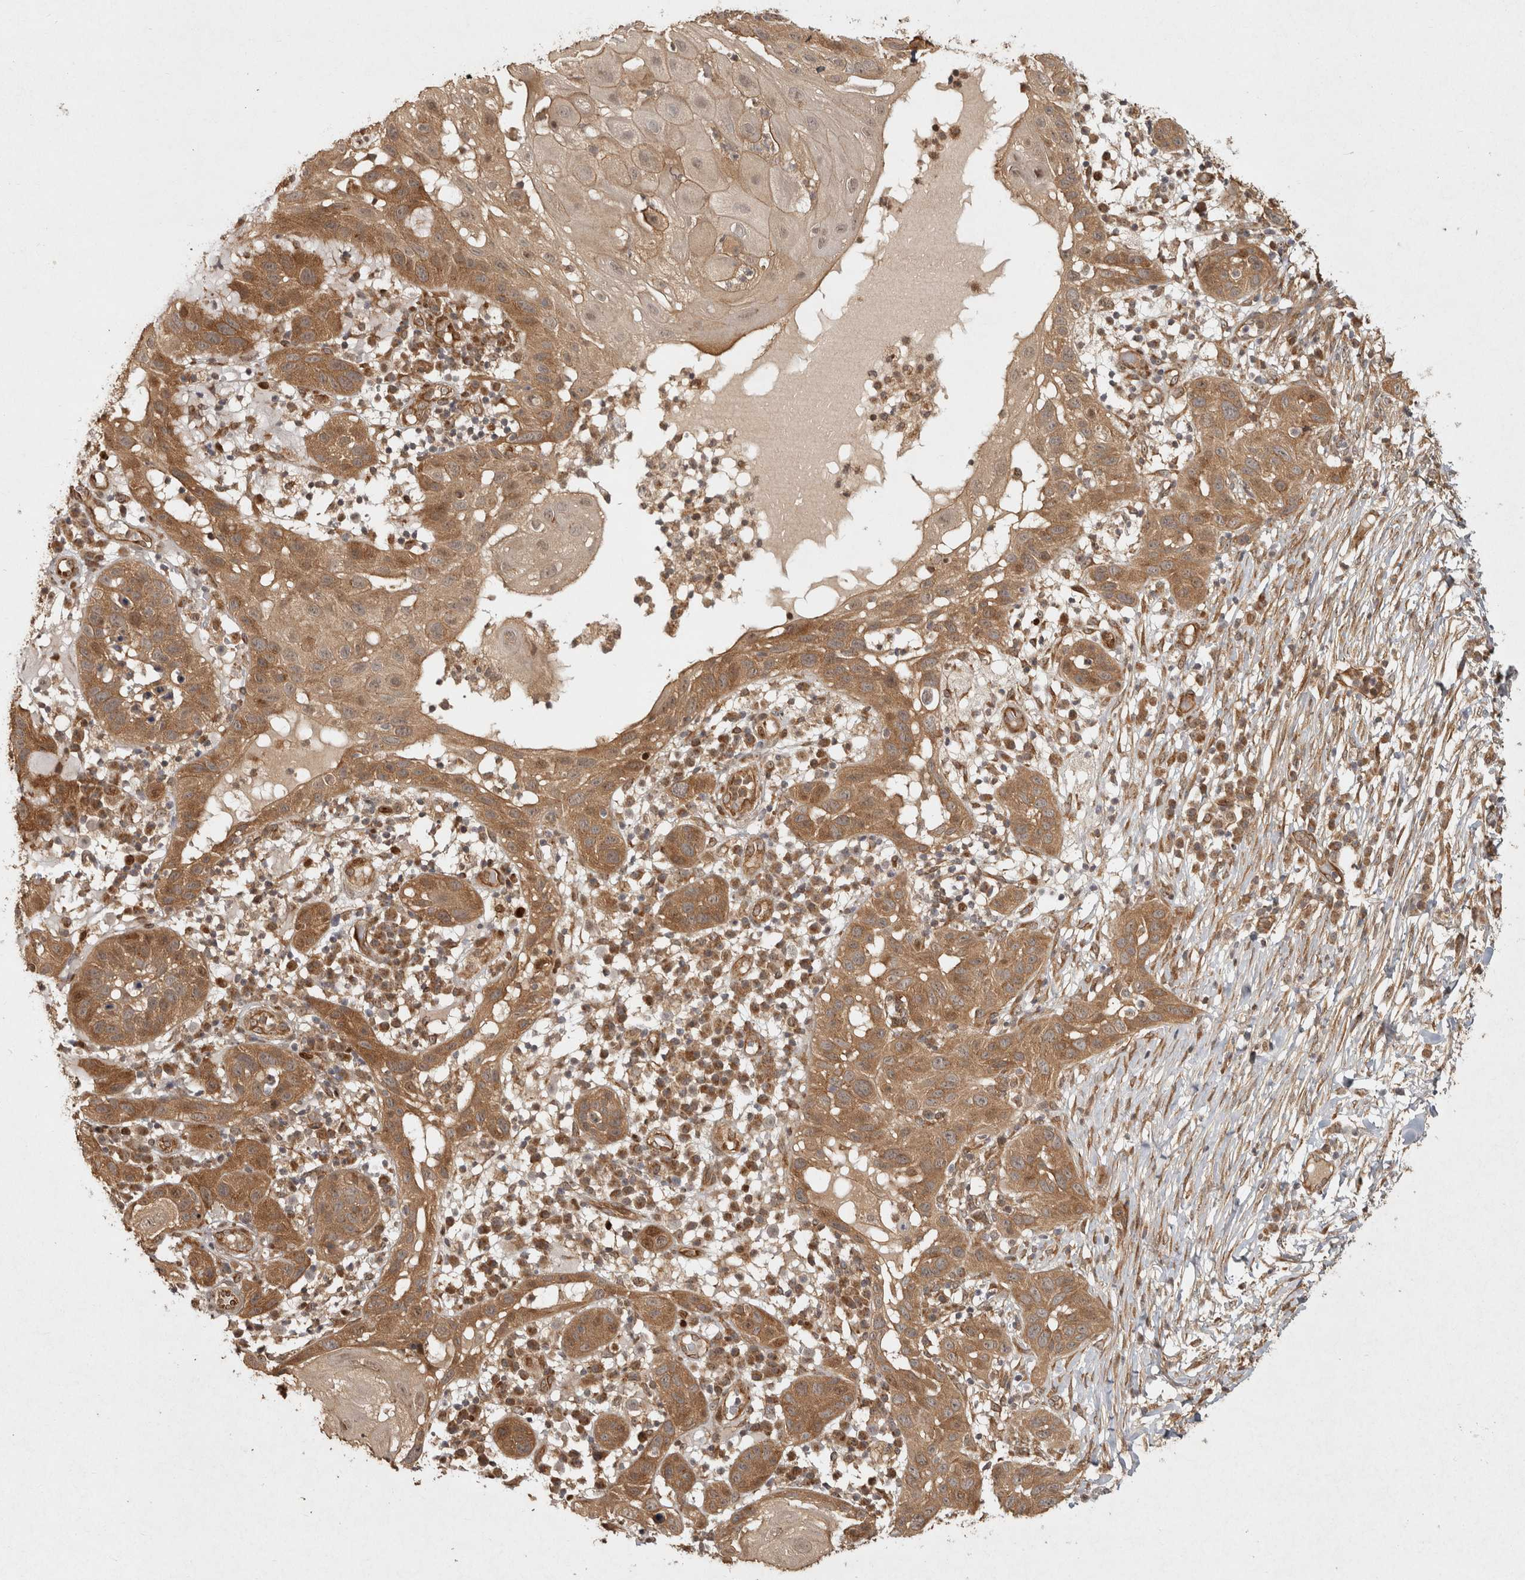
{"staining": {"intensity": "moderate", "quantity": ">75%", "location": "cytoplasmic/membranous"}, "tissue": "skin cancer", "cell_type": "Tumor cells", "image_type": "cancer", "snomed": [{"axis": "morphology", "description": "Normal tissue, NOS"}, {"axis": "morphology", "description": "Squamous cell carcinoma, NOS"}, {"axis": "topography", "description": "Skin"}], "caption": "A micrograph showing moderate cytoplasmic/membranous expression in approximately >75% of tumor cells in skin cancer (squamous cell carcinoma), as visualized by brown immunohistochemical staining.", "gene": "CAMSAP2", "patient": {"sex": "female", "age": 96}}